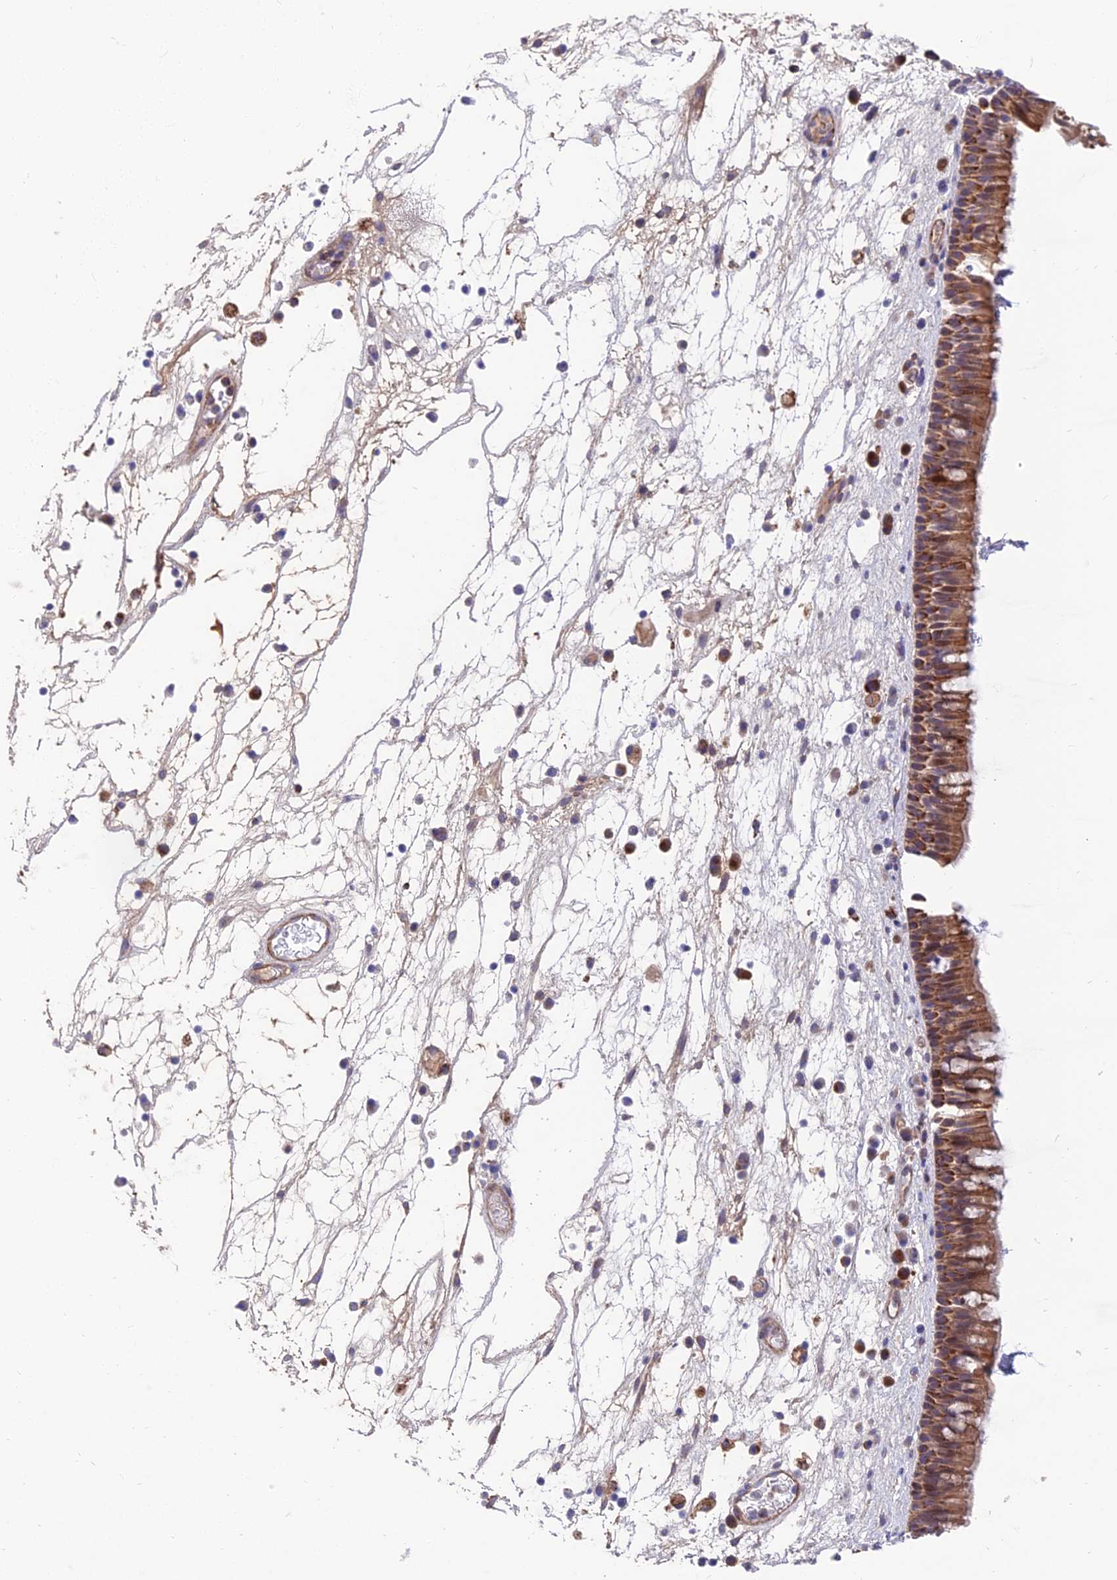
{"staining": {"intensity": "moderate", "quantity": ">75%", "location": "cytoplasmic/membranous"}, "tissue": "nasopharynx", "cell_type": "Respiratory epithelial cells", "image_type": "normal", "snomed": [{"axis": "morphology", "description": "Normal tissue, NOS"}, {"axis": "morphology", "description": "Inflammation, NOS"}, {"axis": "morphology", "description": "Malignant melanoma, Metastatic site"}, {"axis": "topography", "description": "Nasopharynx"}], "caption": "The histopathology image reveals staining of unremarkable nasopharynx, revealing moderate cytoplasmic/membranous protein expression (brown color) within respiratory epithelial cells.", "gene": "TIGD6", "patient": {"sex": "male", "age": 70}}